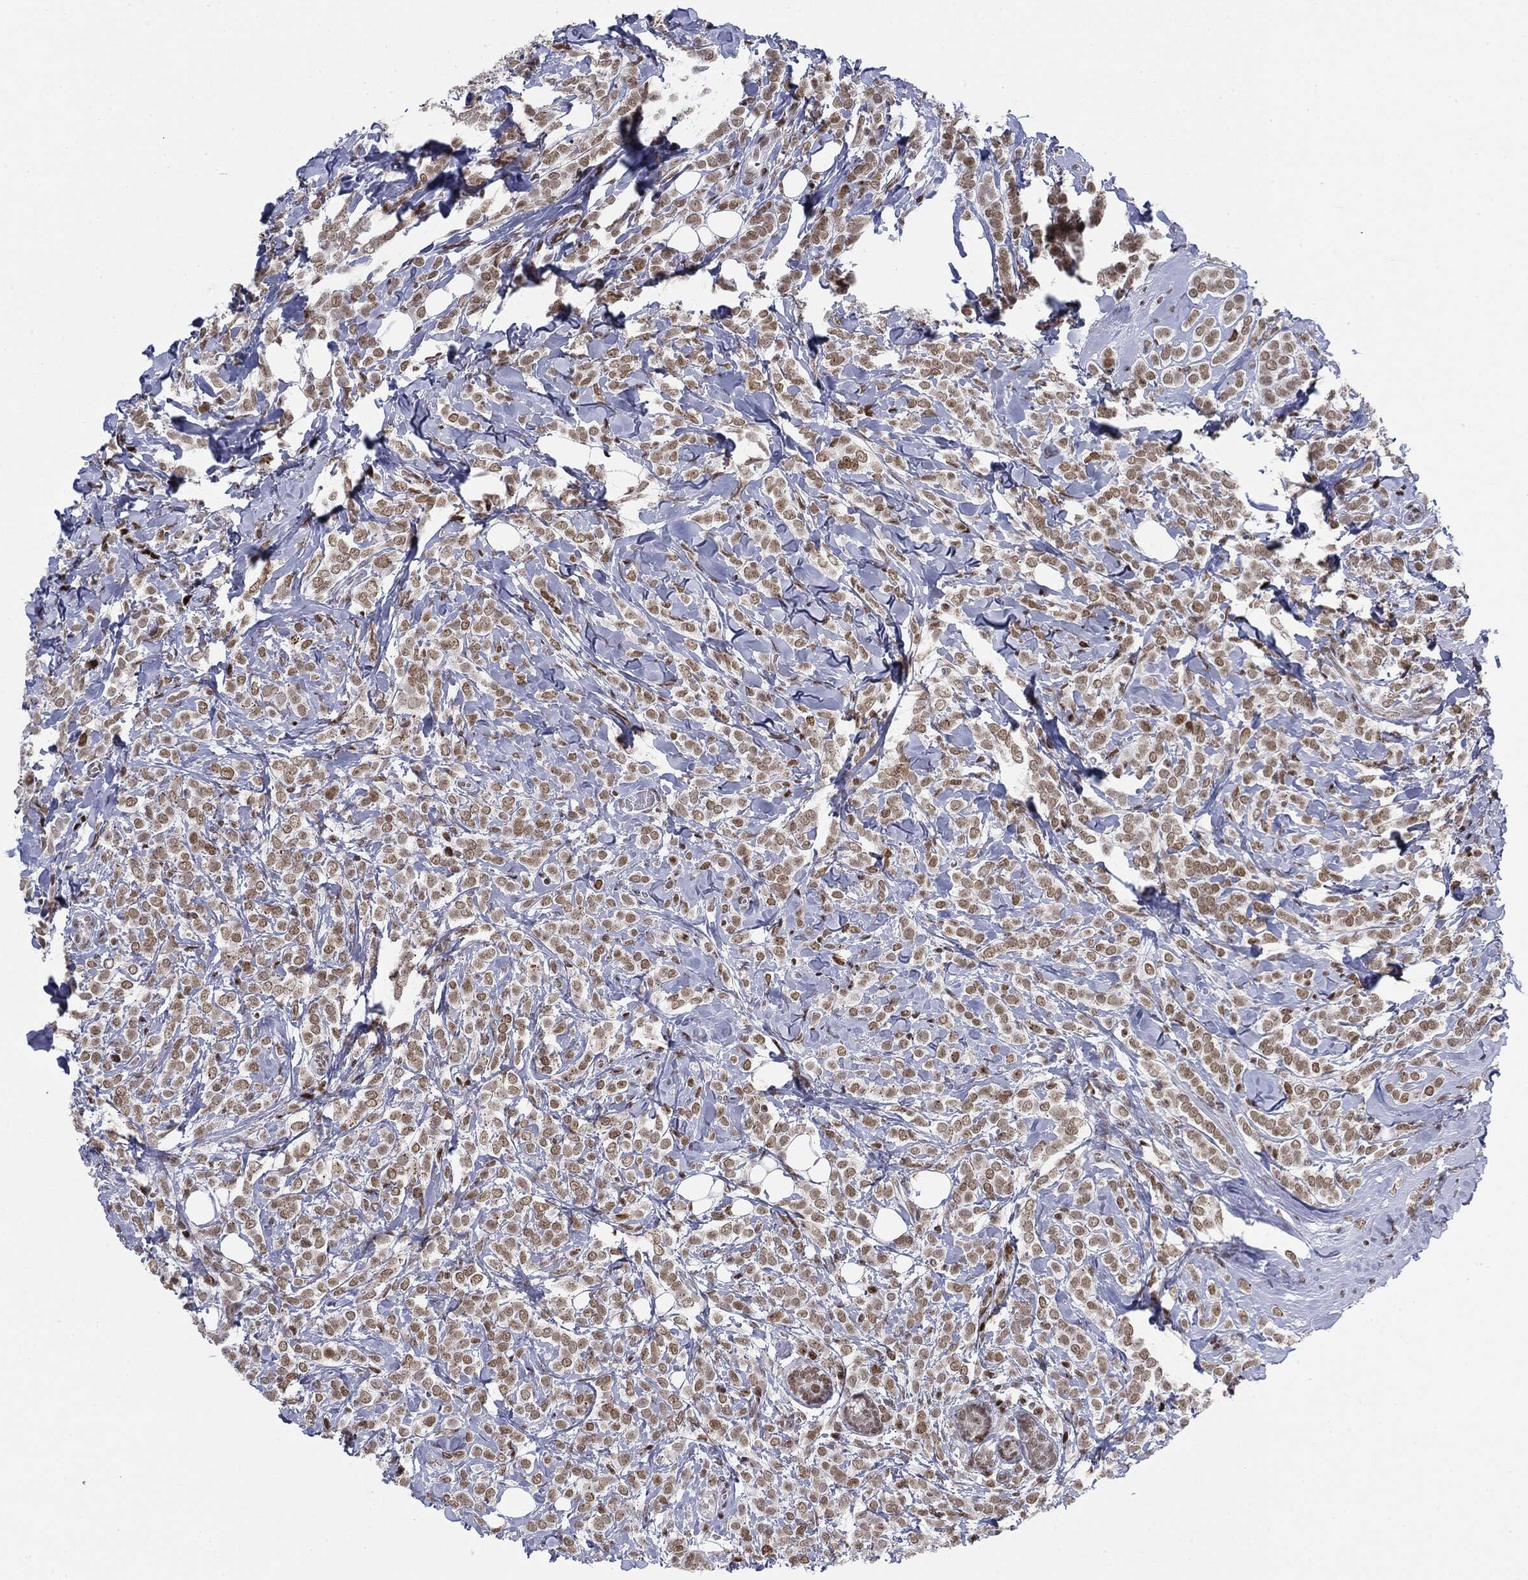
{"staining": {"intensity": "weak", "quantity": ">75%", "location": "nuclear"}, "tissue": "breast cancer", "cell_type": "Tumor cells", "image_type": "cancer", "snomed": [{"axis": "morphology", "description": "Lobular carcinoma"}, {"axis": "topography", "description": "Breast"}], "caption": "A histopathology image of human breast cancer (lobular carcinoma) stained for a protein displays weak nuclear brown staining in tumor cells.", "gene": "MDC1", "patient": {"sex": "female", "age": 49}}